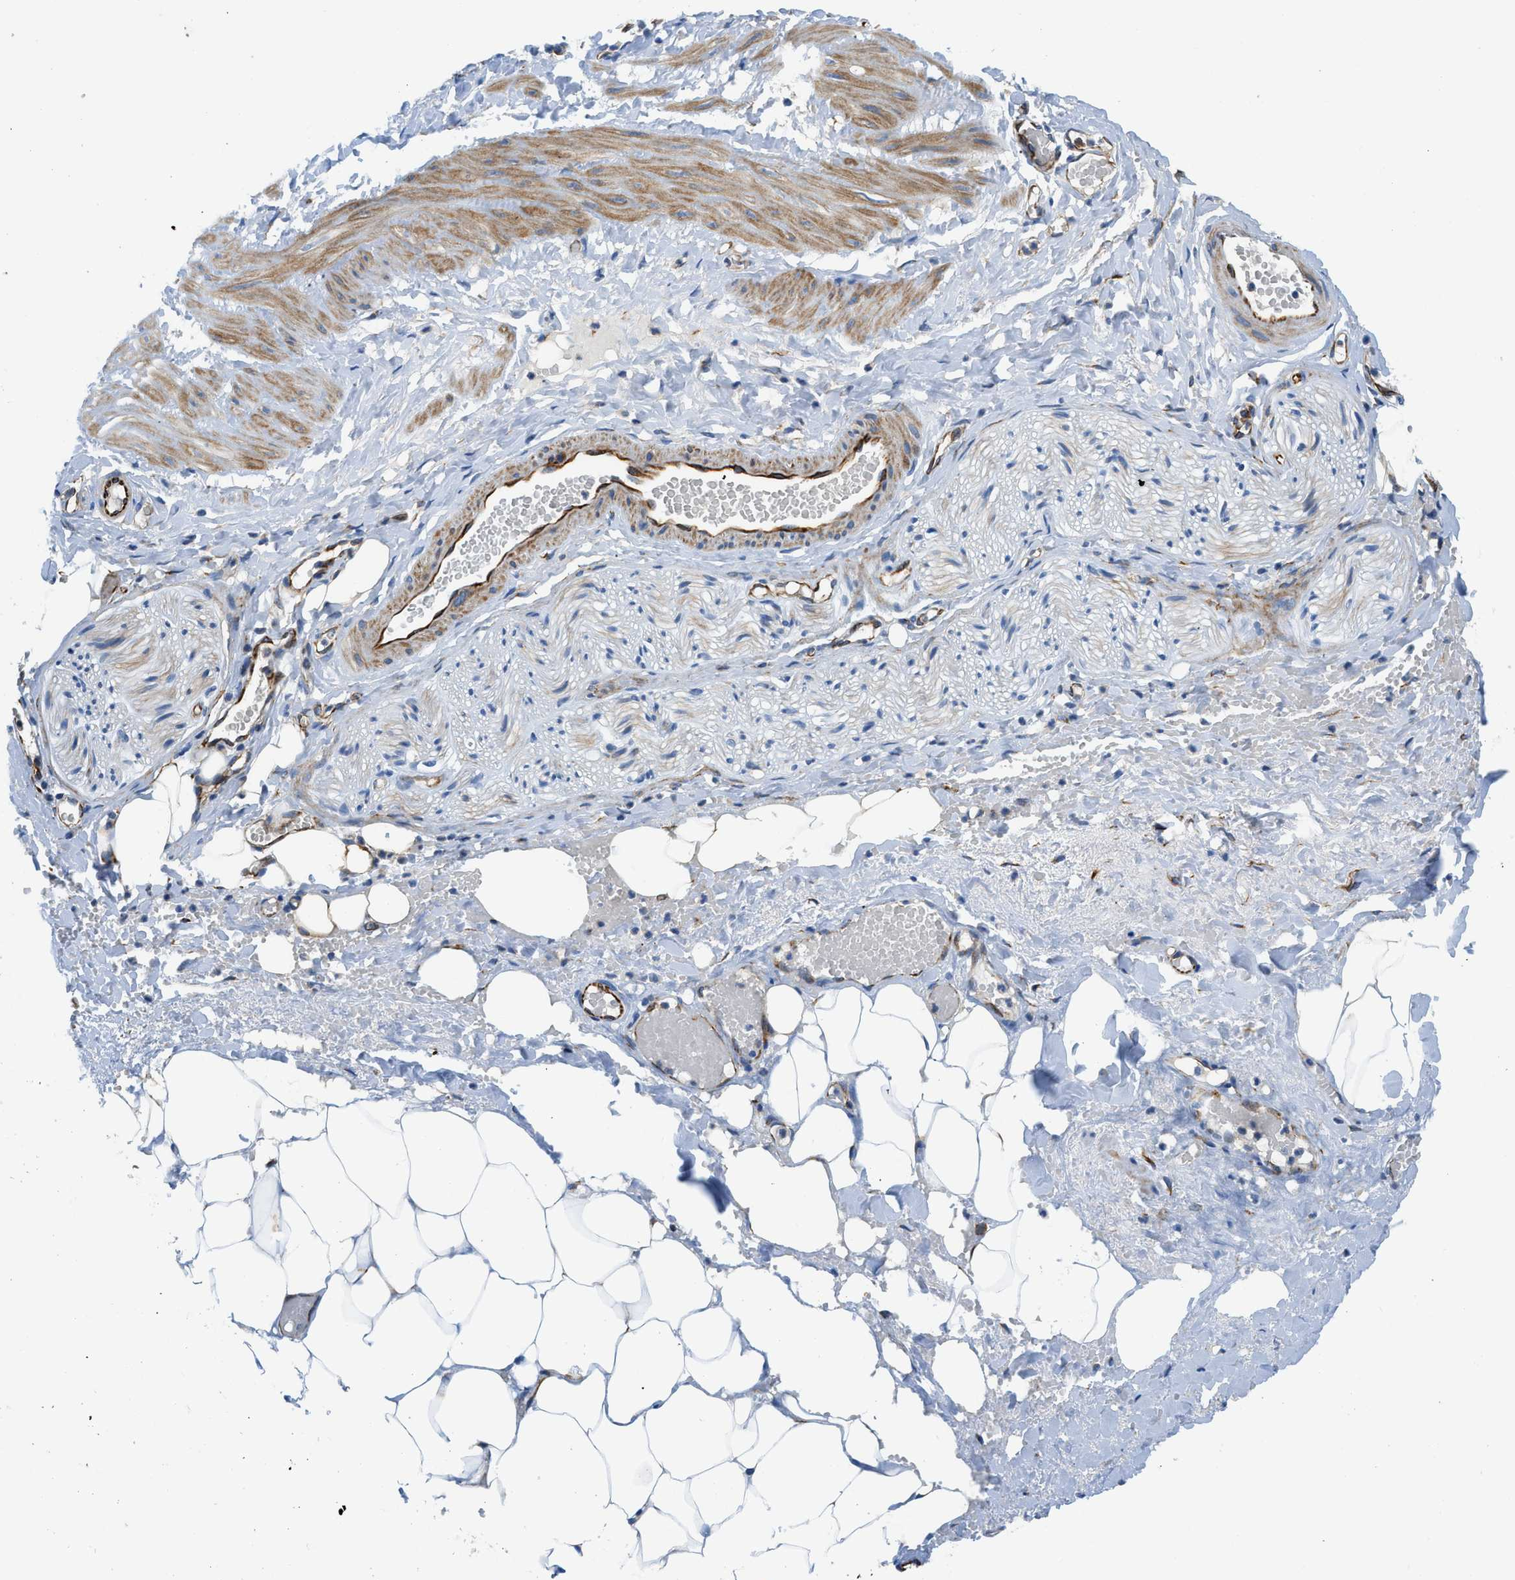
{"staining": {"intensity": "negative", "quantity": "none", "location": "none"}, "tissue": "adipose tissue", "cell_type": "Adipocytes", "image_type": "normal", "snomed": [{"axis": "morphology", "description": "Normal tissue, NOS"}, {"axis": "topography", "description": "Soft tissue"}, {"axis": "topography", "description": "Vascular tissue"}], "caption": "DAB (3,3'-diaminobenzidine) immunohistochemical staining of unremarkable human adipose tissue exhibits no significant expression in adipocytes. (Brightfield microscopy of DAB (3,3'-diaminobenzidine) immunohistochemistry (IHC) at high magnification).", "gene": "XCR1", "patient": {"sex": "female", "age": 35}}